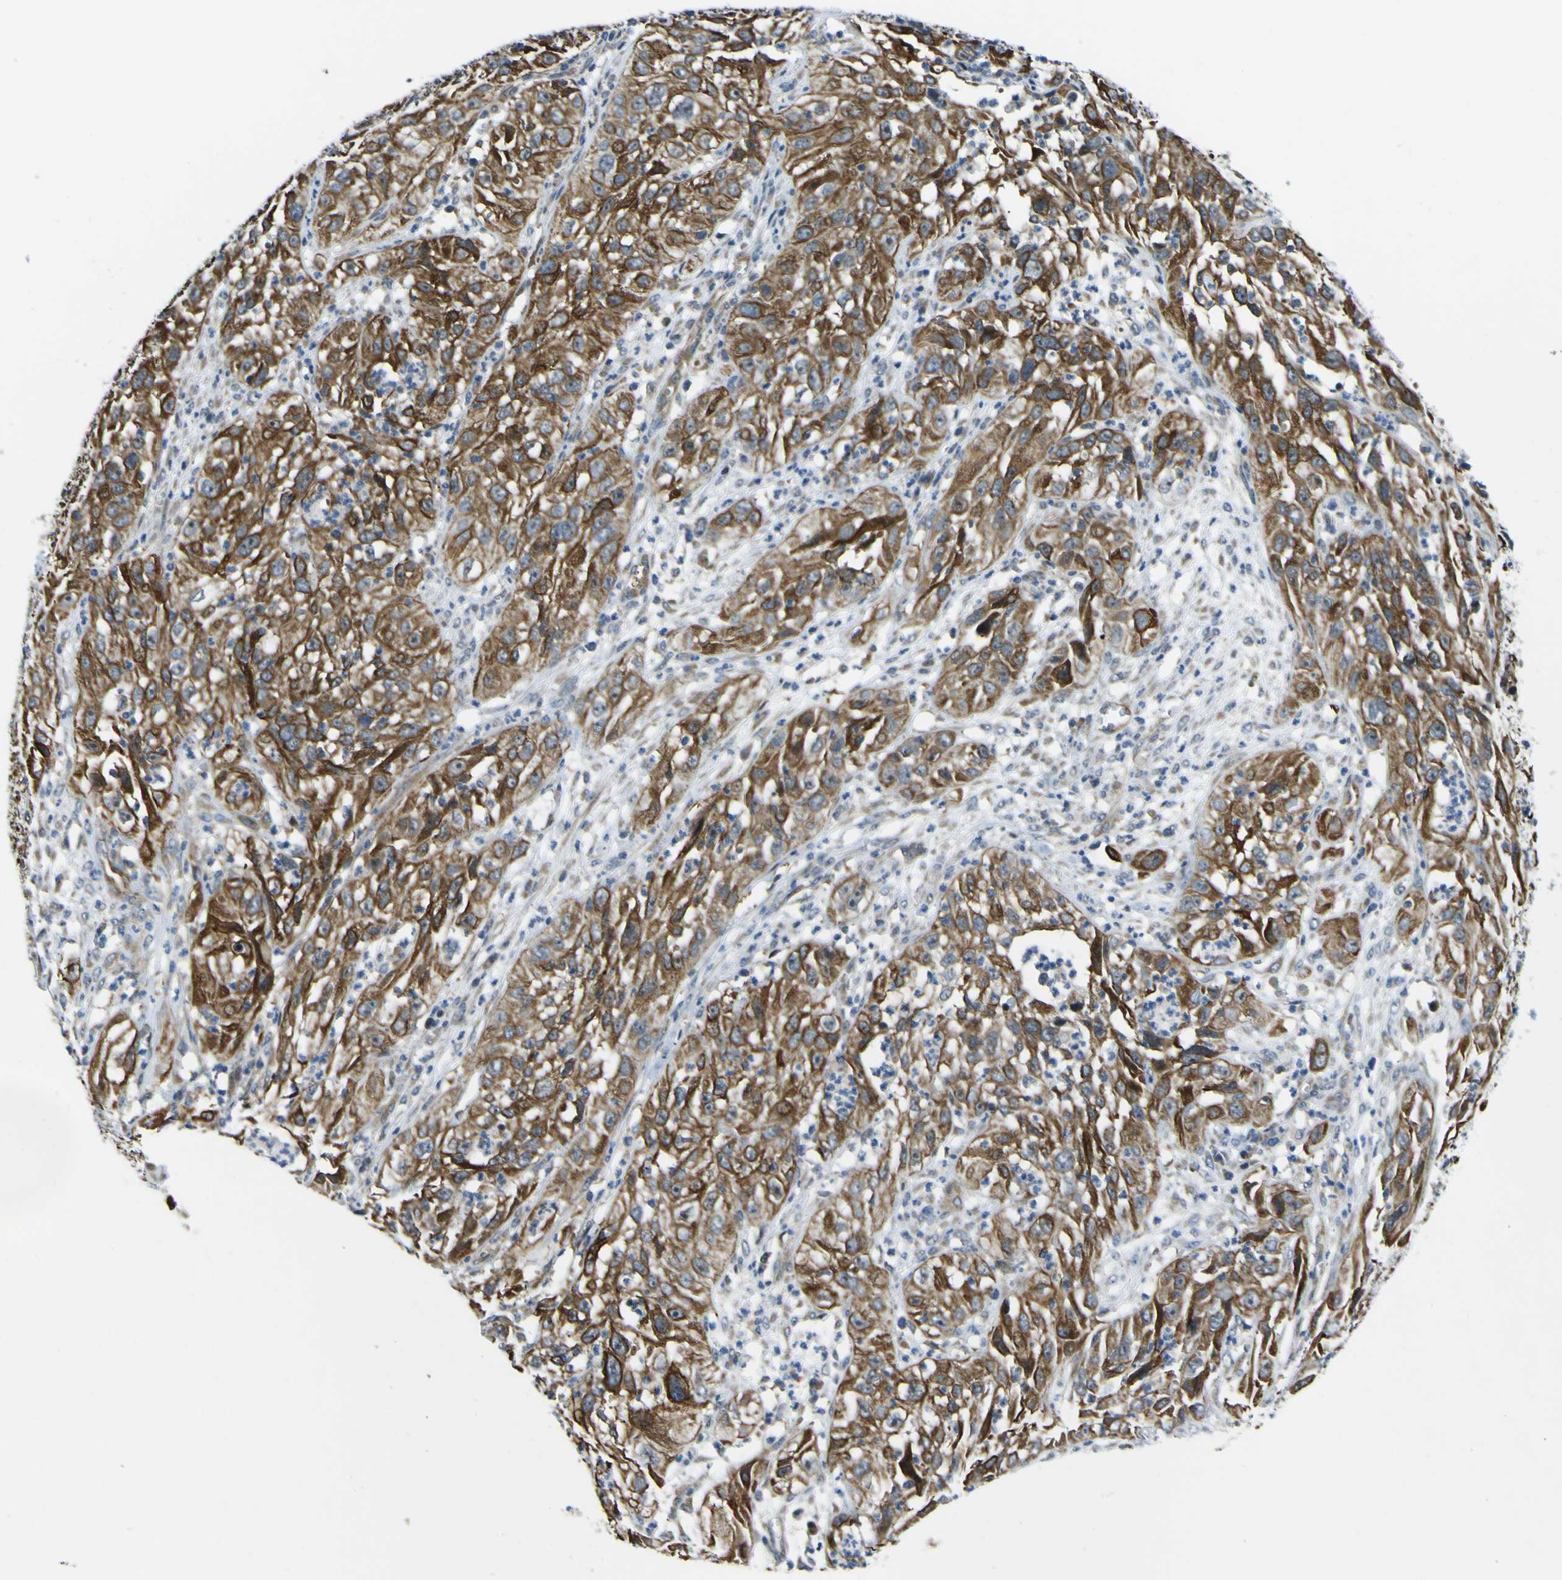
{"staining": {"intensity": "strong", "quantity": ">75%", "location": "cytoplasmic/membranous"}, "tissue": "cervical cancer", "cell_type": "Tumor cells", "image_type": "cancer", "snomed": [{"axis": "morphology", "description": "Squamous cell carcinoma, NOS"}, {"axis": "topography", "description": "Cervix"}], "caption": "A micrograph of squamous cell carcinoma (cervical) stained for a protein reveals strong cytoplasmic/membranous brown staining in tumor cells. (DAB = brown stain, brightfield microscopy at high magnification).", "gene": "KDM7A", "patient": {"sex": "female", "age": 32}}